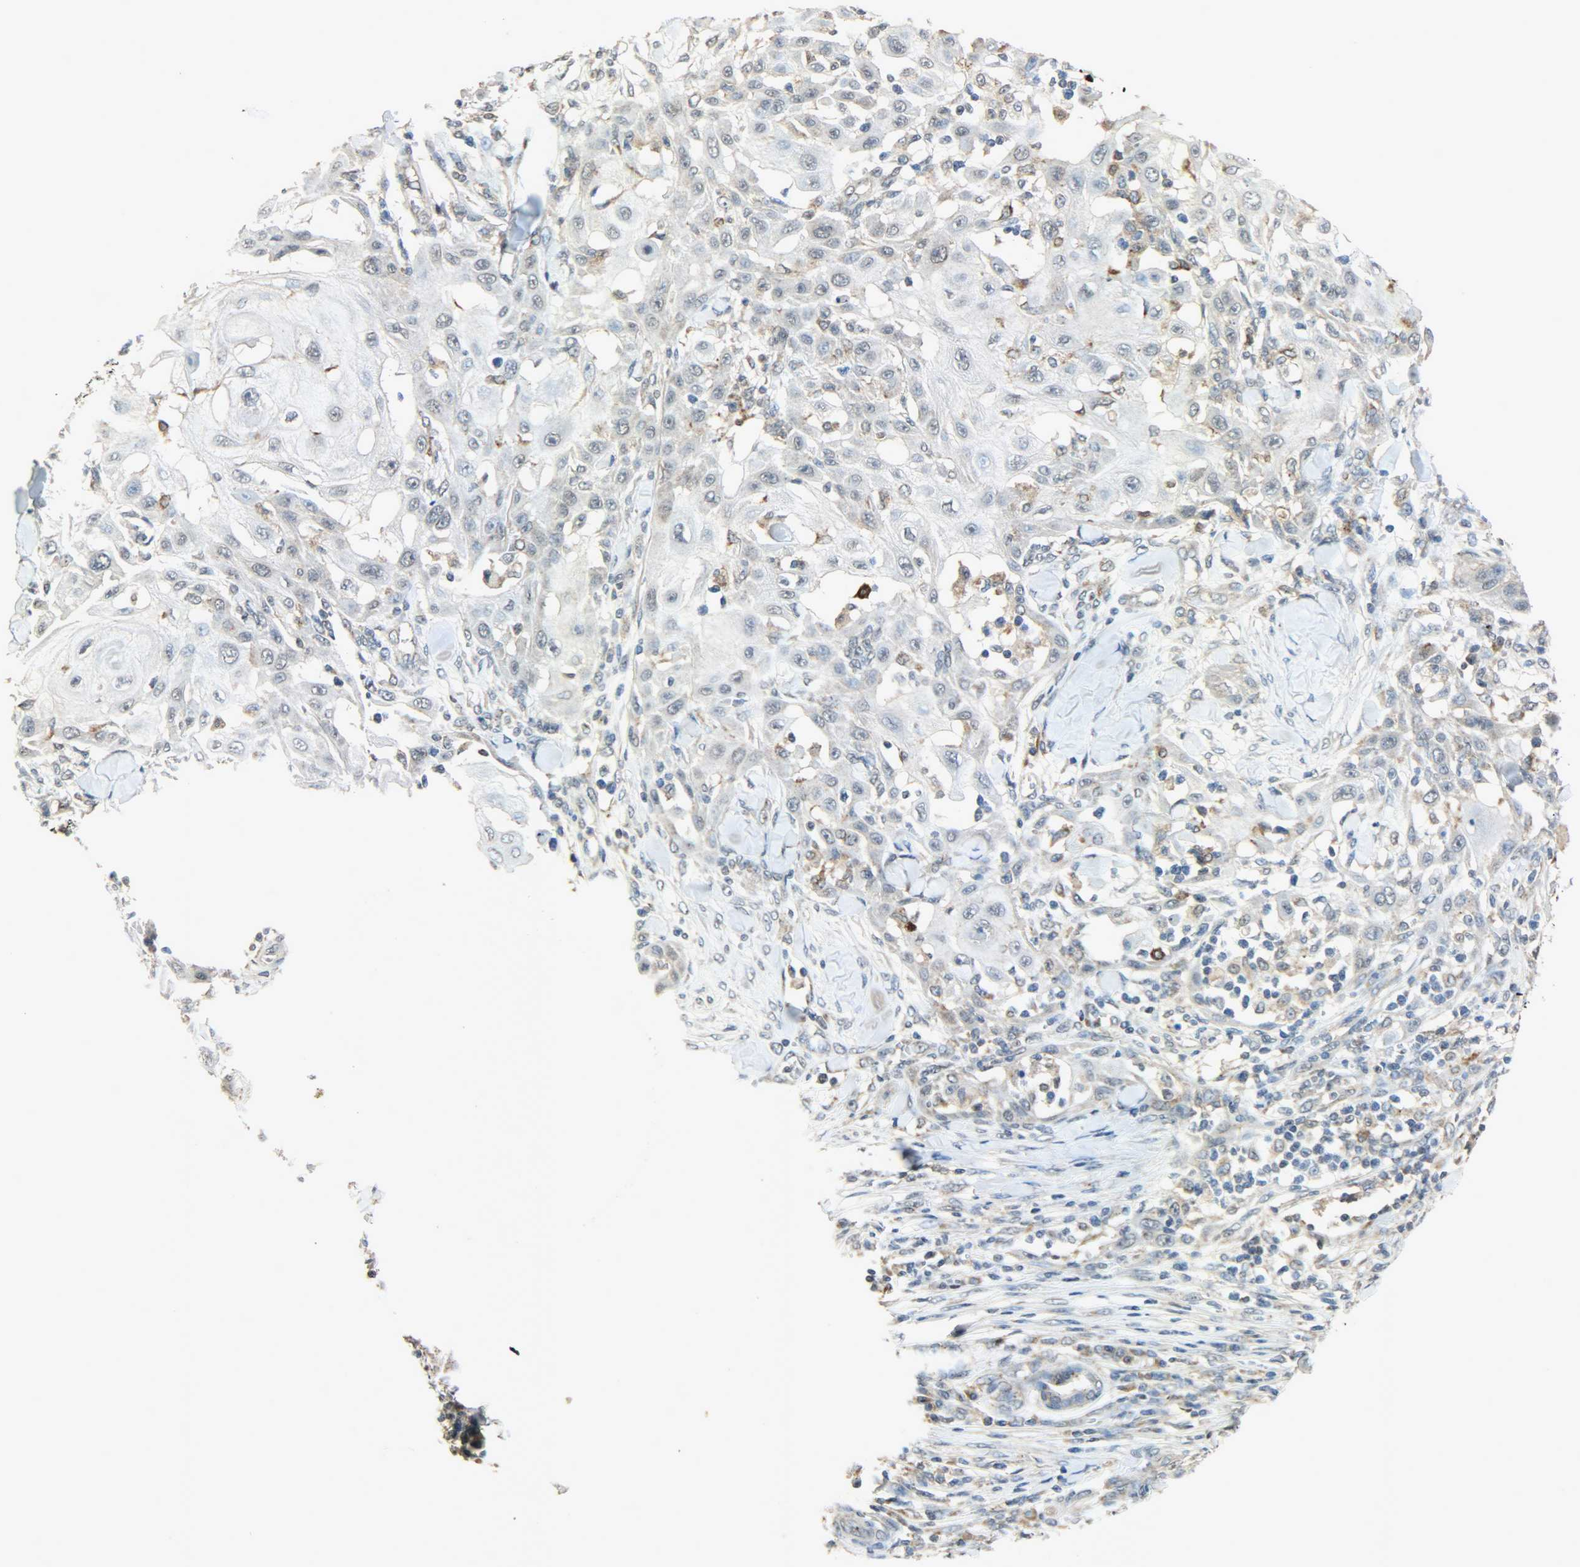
{"staining": {"intensity": "weak", "quantity": "<25%", "location": "cytoplasmic/membranous"}, "tissue": "skin cancer", "cell_type": "Tumor cells", "image_type": "cancer", "snomed": [{"axis": "morphology", "description": "Squamous cell carcinoma, NOS"}, {"axis": "topography", "description": "Skin"}], "caption": "Immunohistochemical staining of squamous cell carcinoma (skin) demonstrates no significant positivity in tumor cells.", "gene": "GIT2", "patient": {"sex": "male", "age": 24}}